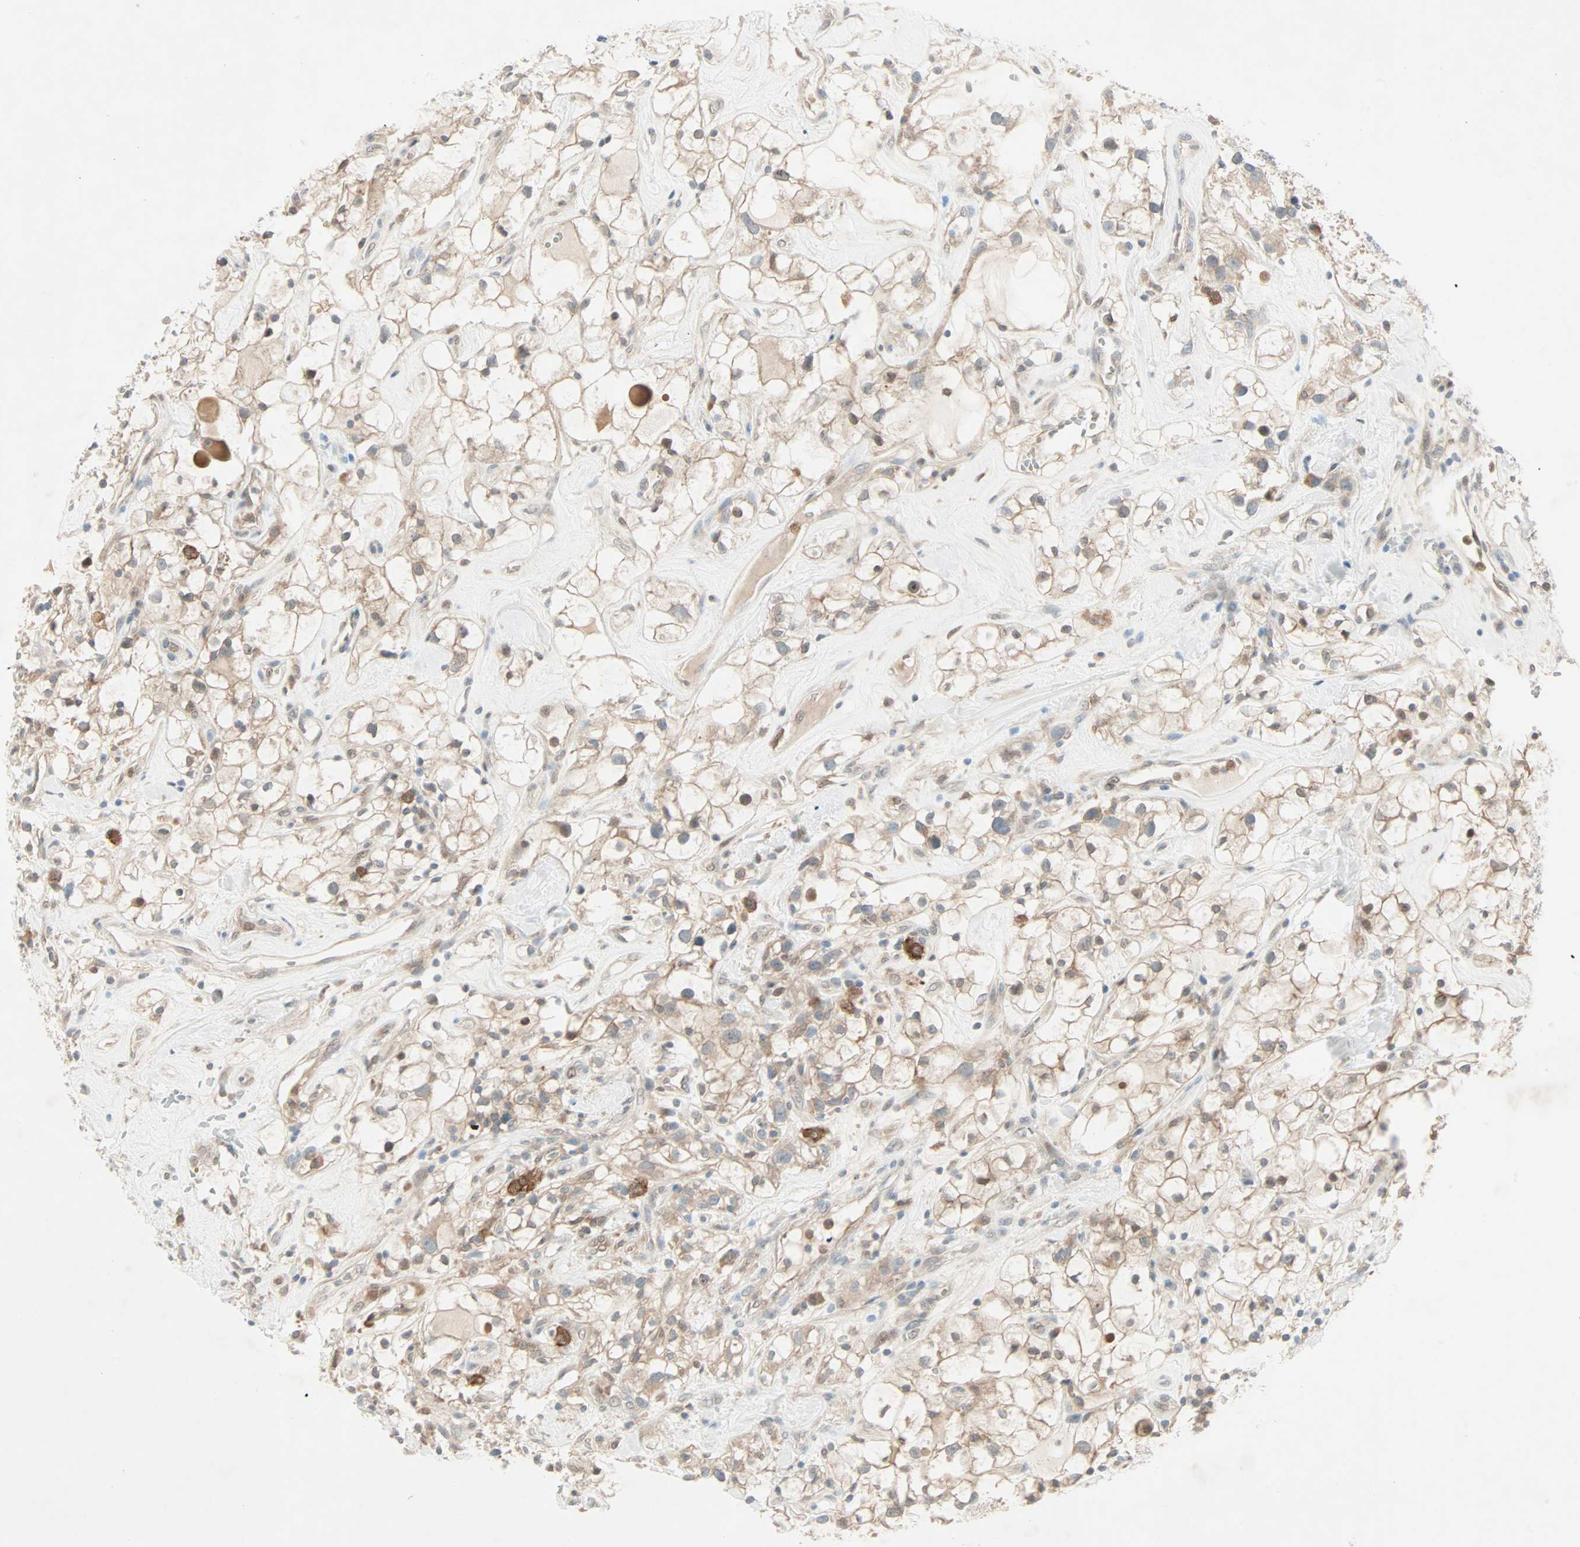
{"staining": {"intensity": "weak", "quantity": "25%-75%", "location": "cytoplasmic/membranous"}, "tissue": "renal cancer", "cell_type": "Tumor cells", "image_type": "cancer", "snomed": [{"axis": "morphology", "description": "Adenocarcinoma, NOS"}, {"axis": "topography", "description": "Kidney"}], "caption": "DAB immunohistochemical staining of renal cancer reveals weak cytoplasmic/membranous protein expression in approximately 25%-75% of tumor cells. The staining was performed using DAB (3,3'-diaminobenzidine) to visualize the protein expression in brown, while the nuclei were stained in blue with hematoxylin (Magnification: 20x).", "gene": "SMIM8", "patient": {"sex": "female", "age": 60}}